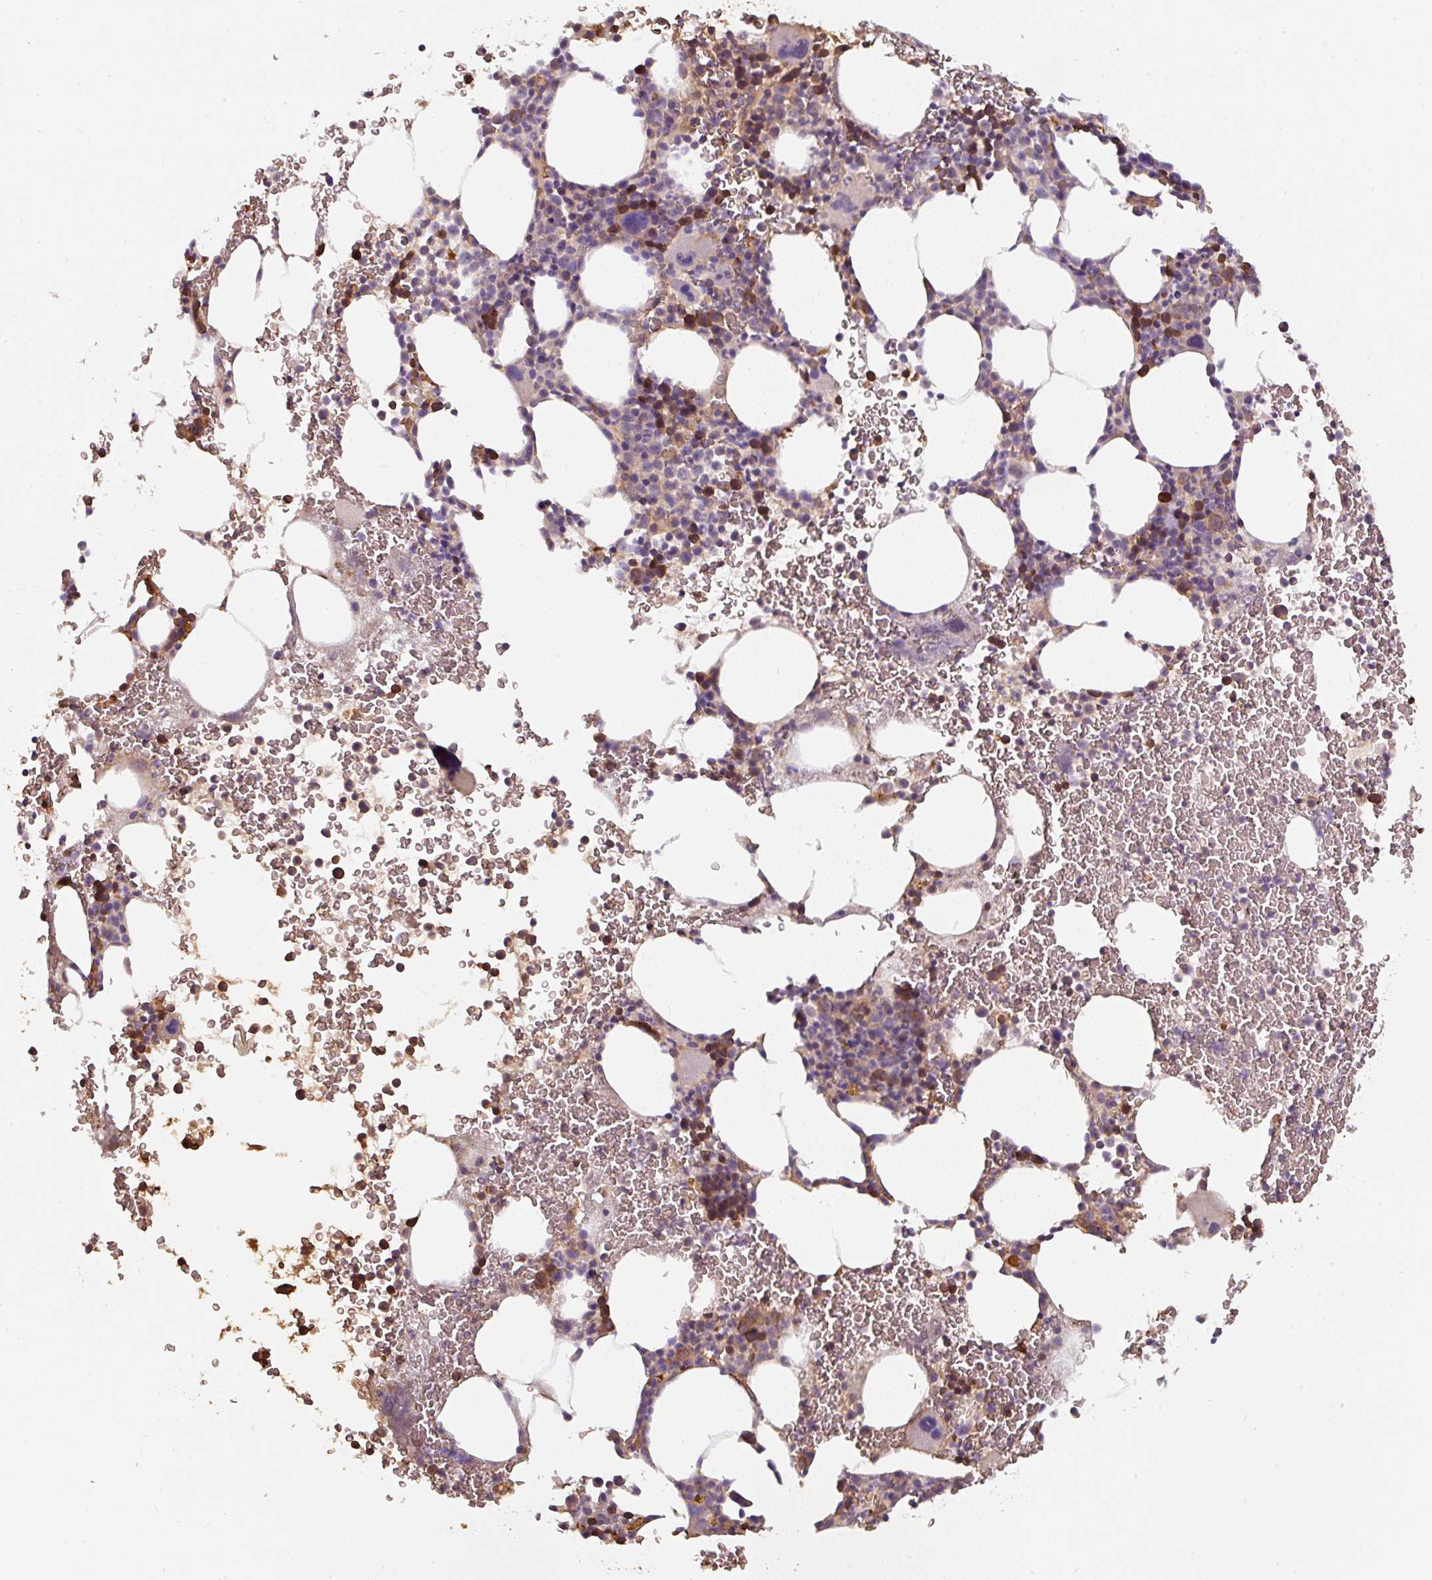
{"staining": {"intensity": "strong", "quantity": "25%-75%", "location": "cytoplasmic/membranous"}, "tissue": "bone marrow", "cell_type": "Hematopoietic cells", "image_type": "normal", "snomed": [{"axis": "morphology", "description": "Normal tissue, NOS"}, {"axis": "topography", "description": "Bone marrow"}], "caption": "Brown immunohistochemical staining in normal human bone marrow demonstrates strong cytoplasmic/membranous staining in about 25%-75% of hematopoietic cells.", "gene": "ST13", "patient": {"sex": "male", "age": 62}}